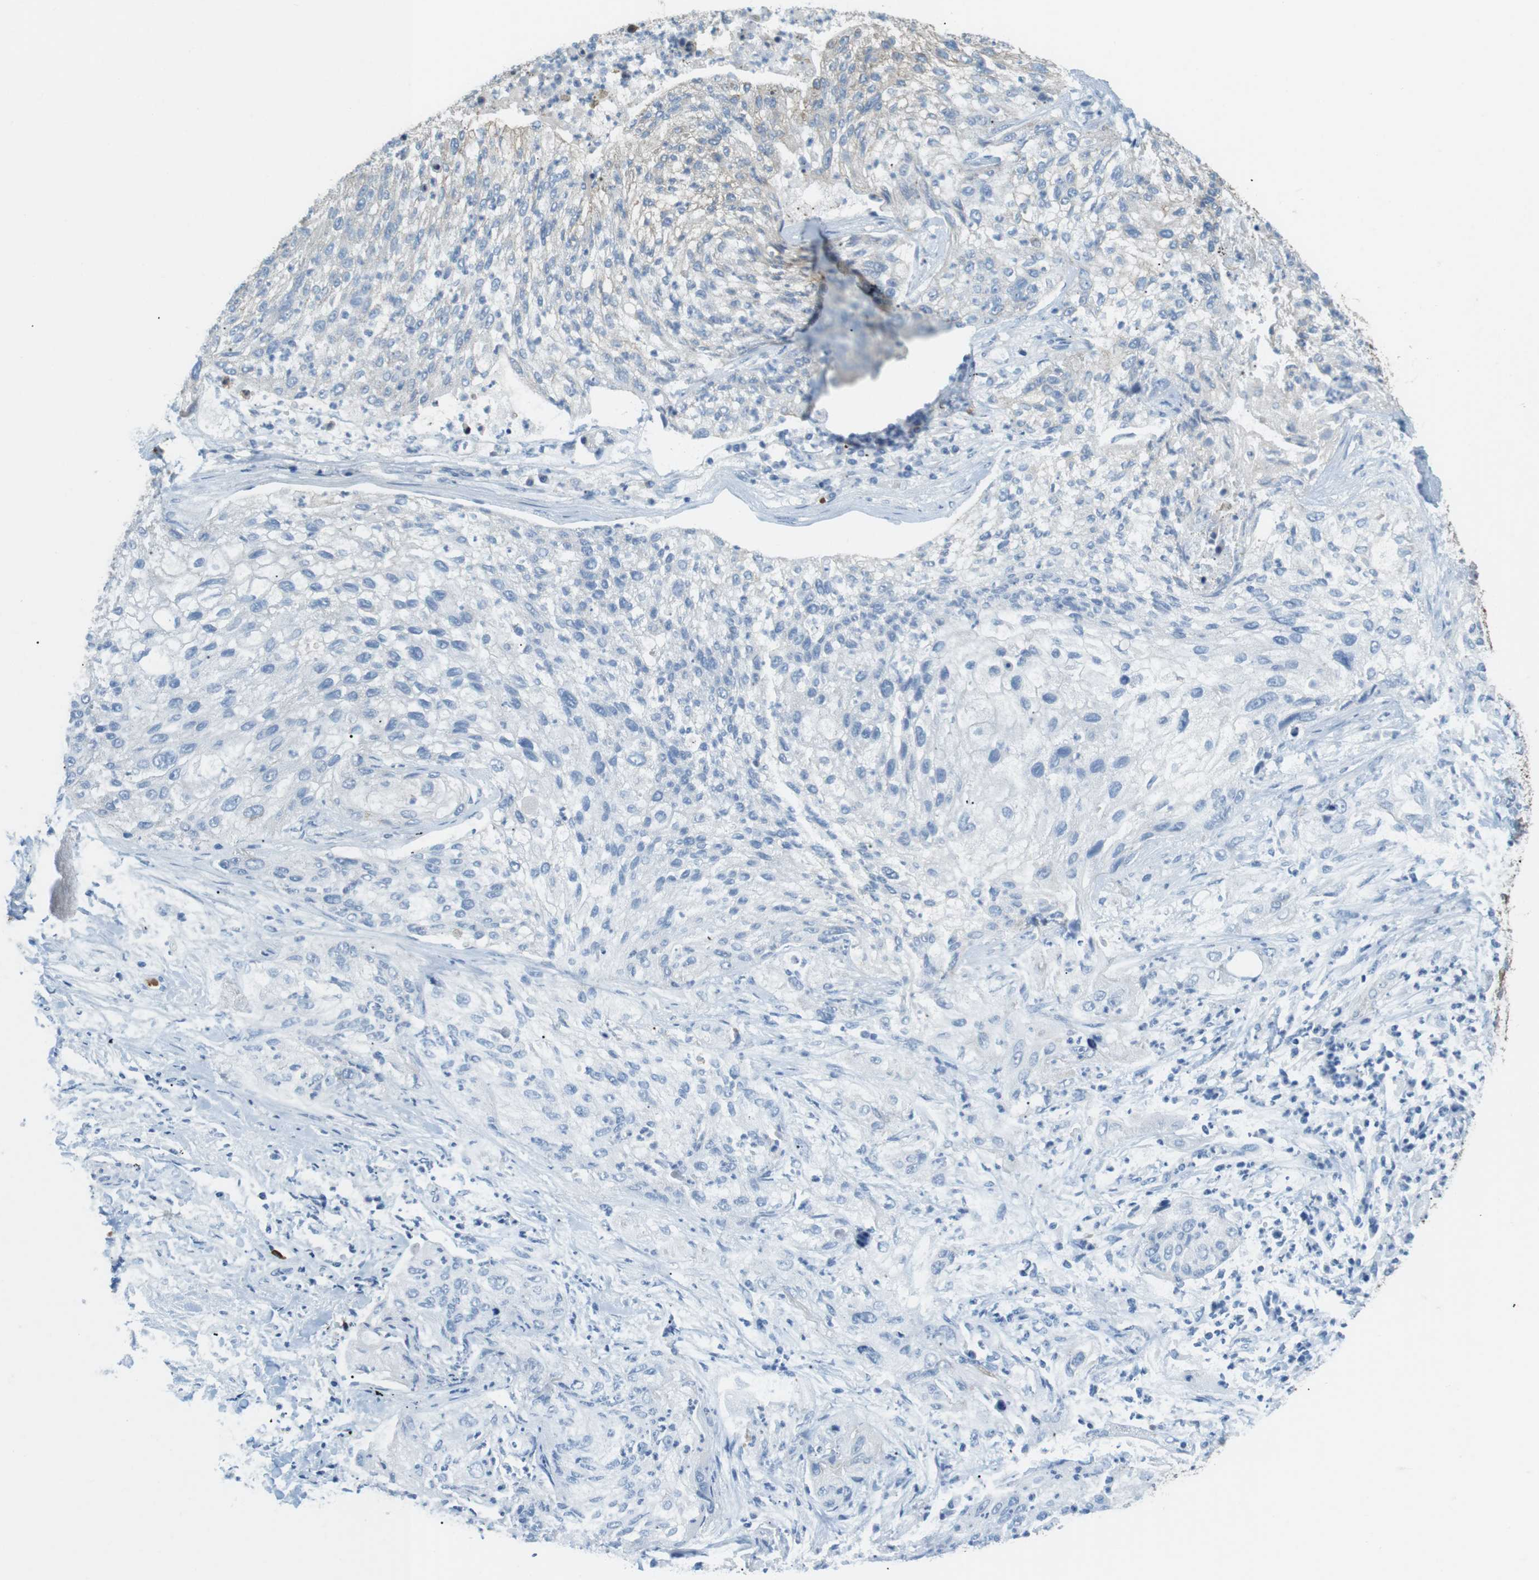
{"staining": {"intensity": "moderate", "quantity": "<25%", "location": "cytoplasmic/membranous"}, "tissue": "lung cancer", "cell_type": "Tumor cells", "image_type": "cancer", "snomed": [{"axis": "morphology", "description": "Inflammation, NOS"}, {"axis": "morphology", "description": "Squamous cell carcinoma, NOS"}, {"axis": "topography", "description": "Lymph node"}, {"axis": "topography", "description": "Soft tissue"}, {"axis": "topography", "description": "Lung"}], "caption": "High-power microscopy captured an immunohistochemistry histopathology image of lung cancer, revealing moderate cytoplasmic/membranous expression in approximately <25% of tumor cells.", "gene": "PEPD", "patient": {"sex": "male", "age": 66}}